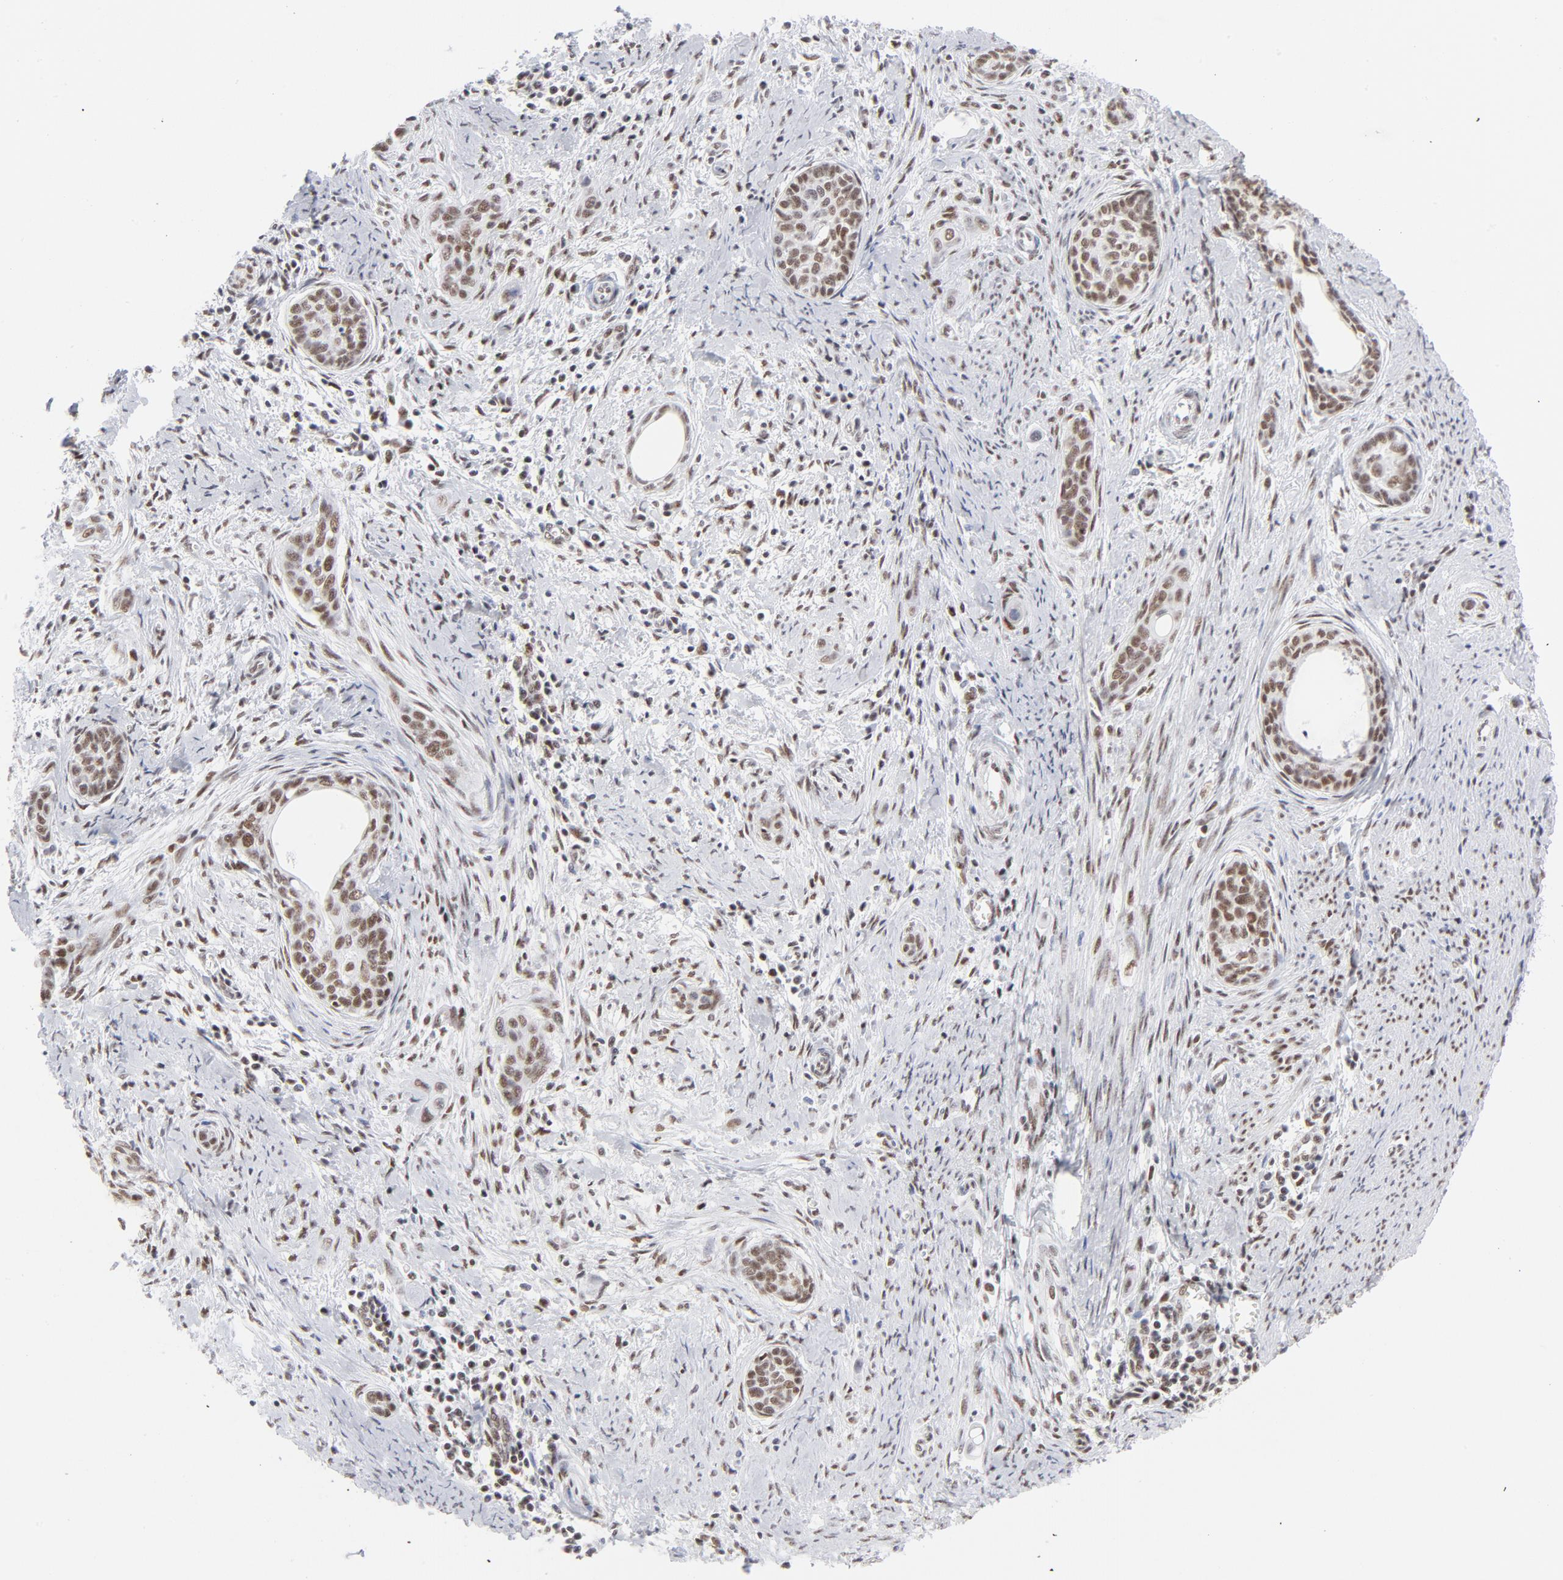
{"staining": {"intensity": "moderate", "quantity": ">75%", "location": "nuclear"}, "tissue": "cervical cancer", "cell_type": "Tumor cells", "image_type": "cancer", "snomed": [{"axis": "morphology", "description": "Squamous cell carcinoma, NOS"}, {"axis": "topography", "description": "Cervix"}], "caption": "Moderate nuclear positivity for a protein is identified in approximately >75% of tumor cells of cervical cancer (squamous cell carcinoma) using immunohistochemistry.", "gene": "ATF2", "patient": {"sex": "female", "age": 33}}